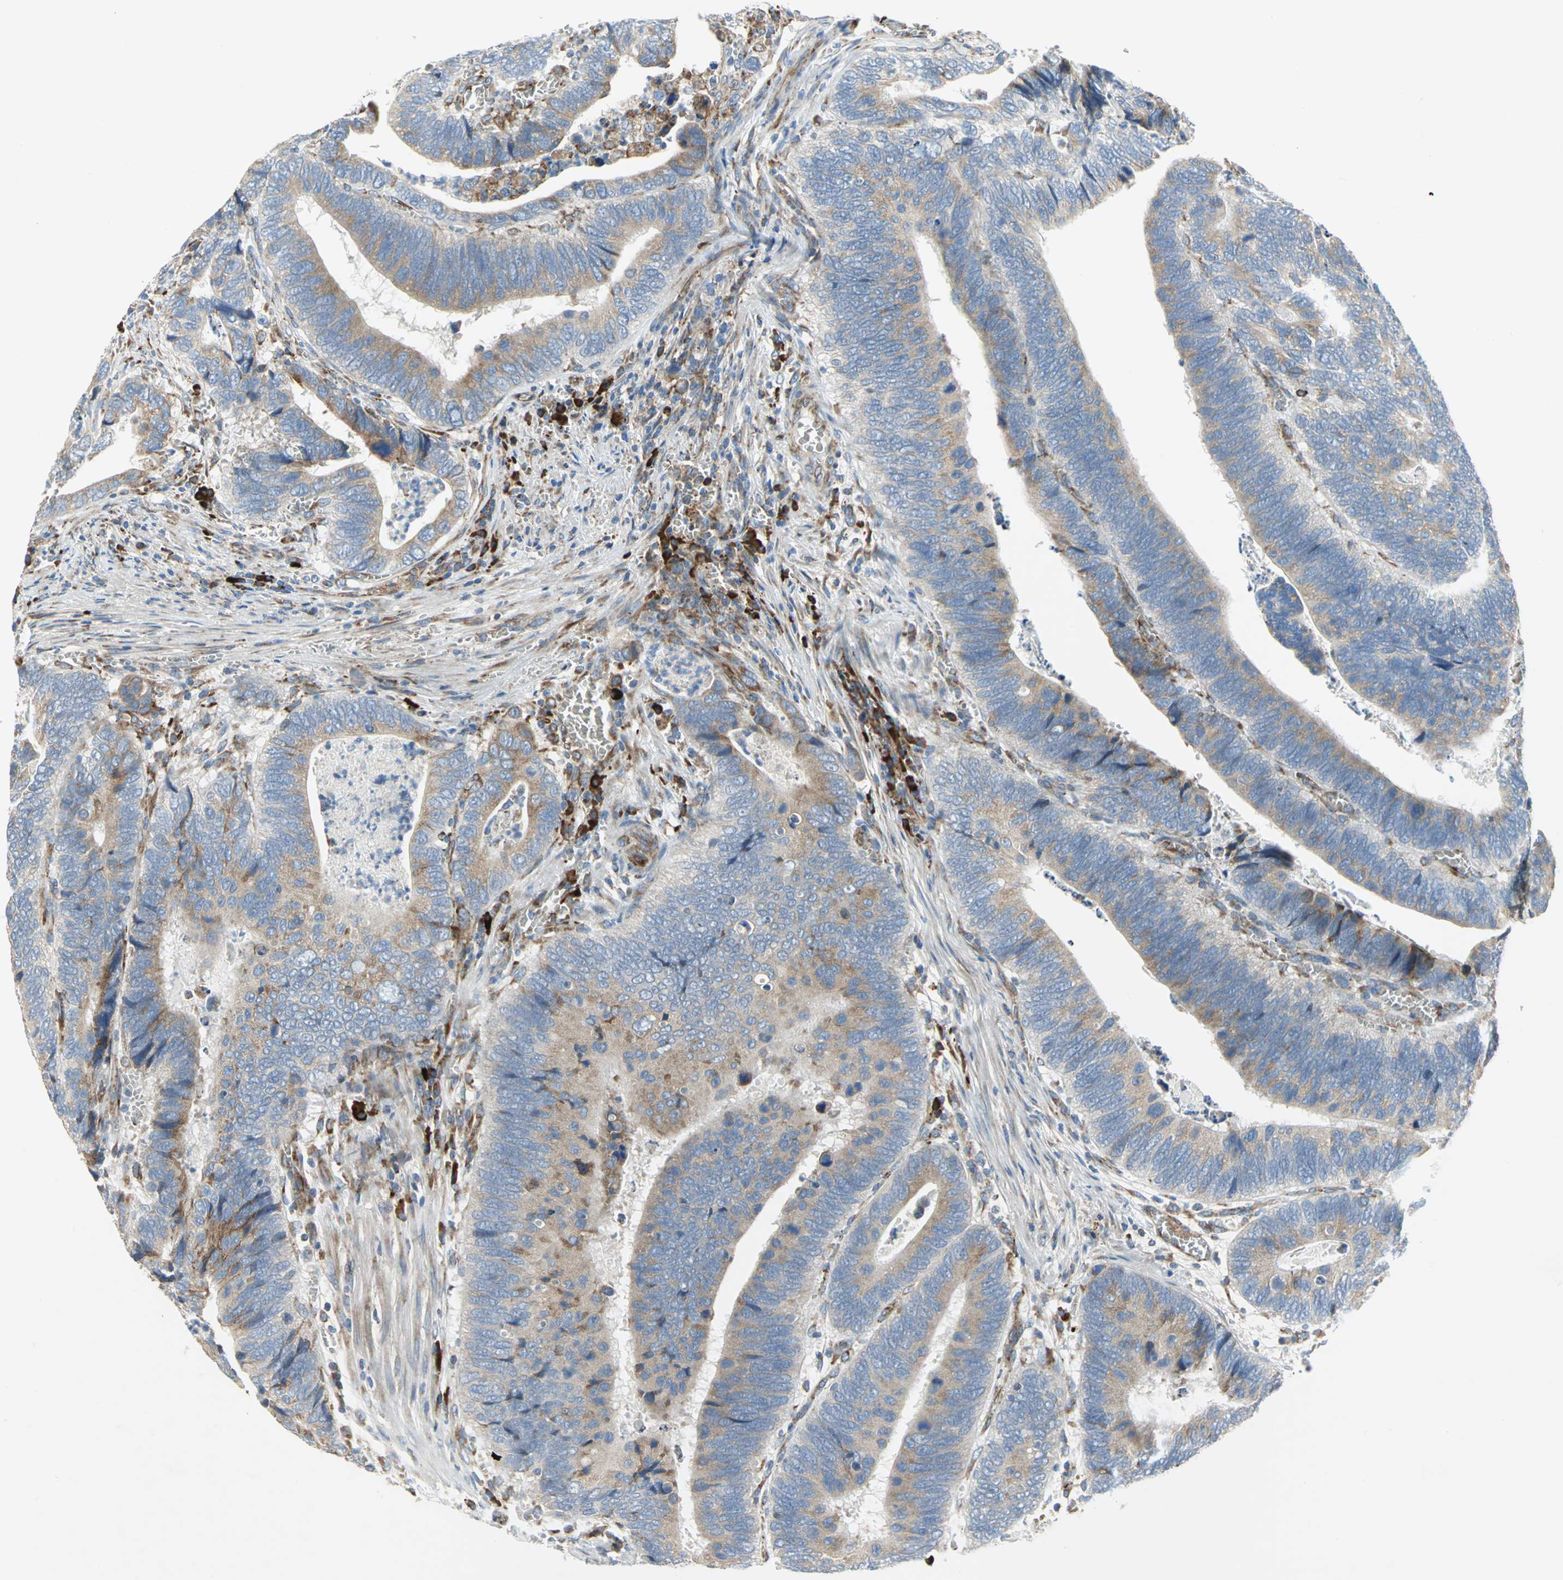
{"staining": {"intensity": "moderate", "quantity": ">75%", "location": "cytoplasmic/membranous"}, "tissue": "colorectal cancer", "cell_type": "Tumor cells", "image_type": "cancer", "snomed": [{"axis": "morphology", "description": "Adenocarcinoma, NOS"}, {"axis": "topography", "description": "Colon"}], "caption": "Immunohistochemical staining of adenocarcinoma (colorectal) reveals medium levels of moderate cytoplasmic/membranous protein staining in about >75% of tumor cells.", "gene": "TULP4", "patient": {"sex": "male", "age": 72}}